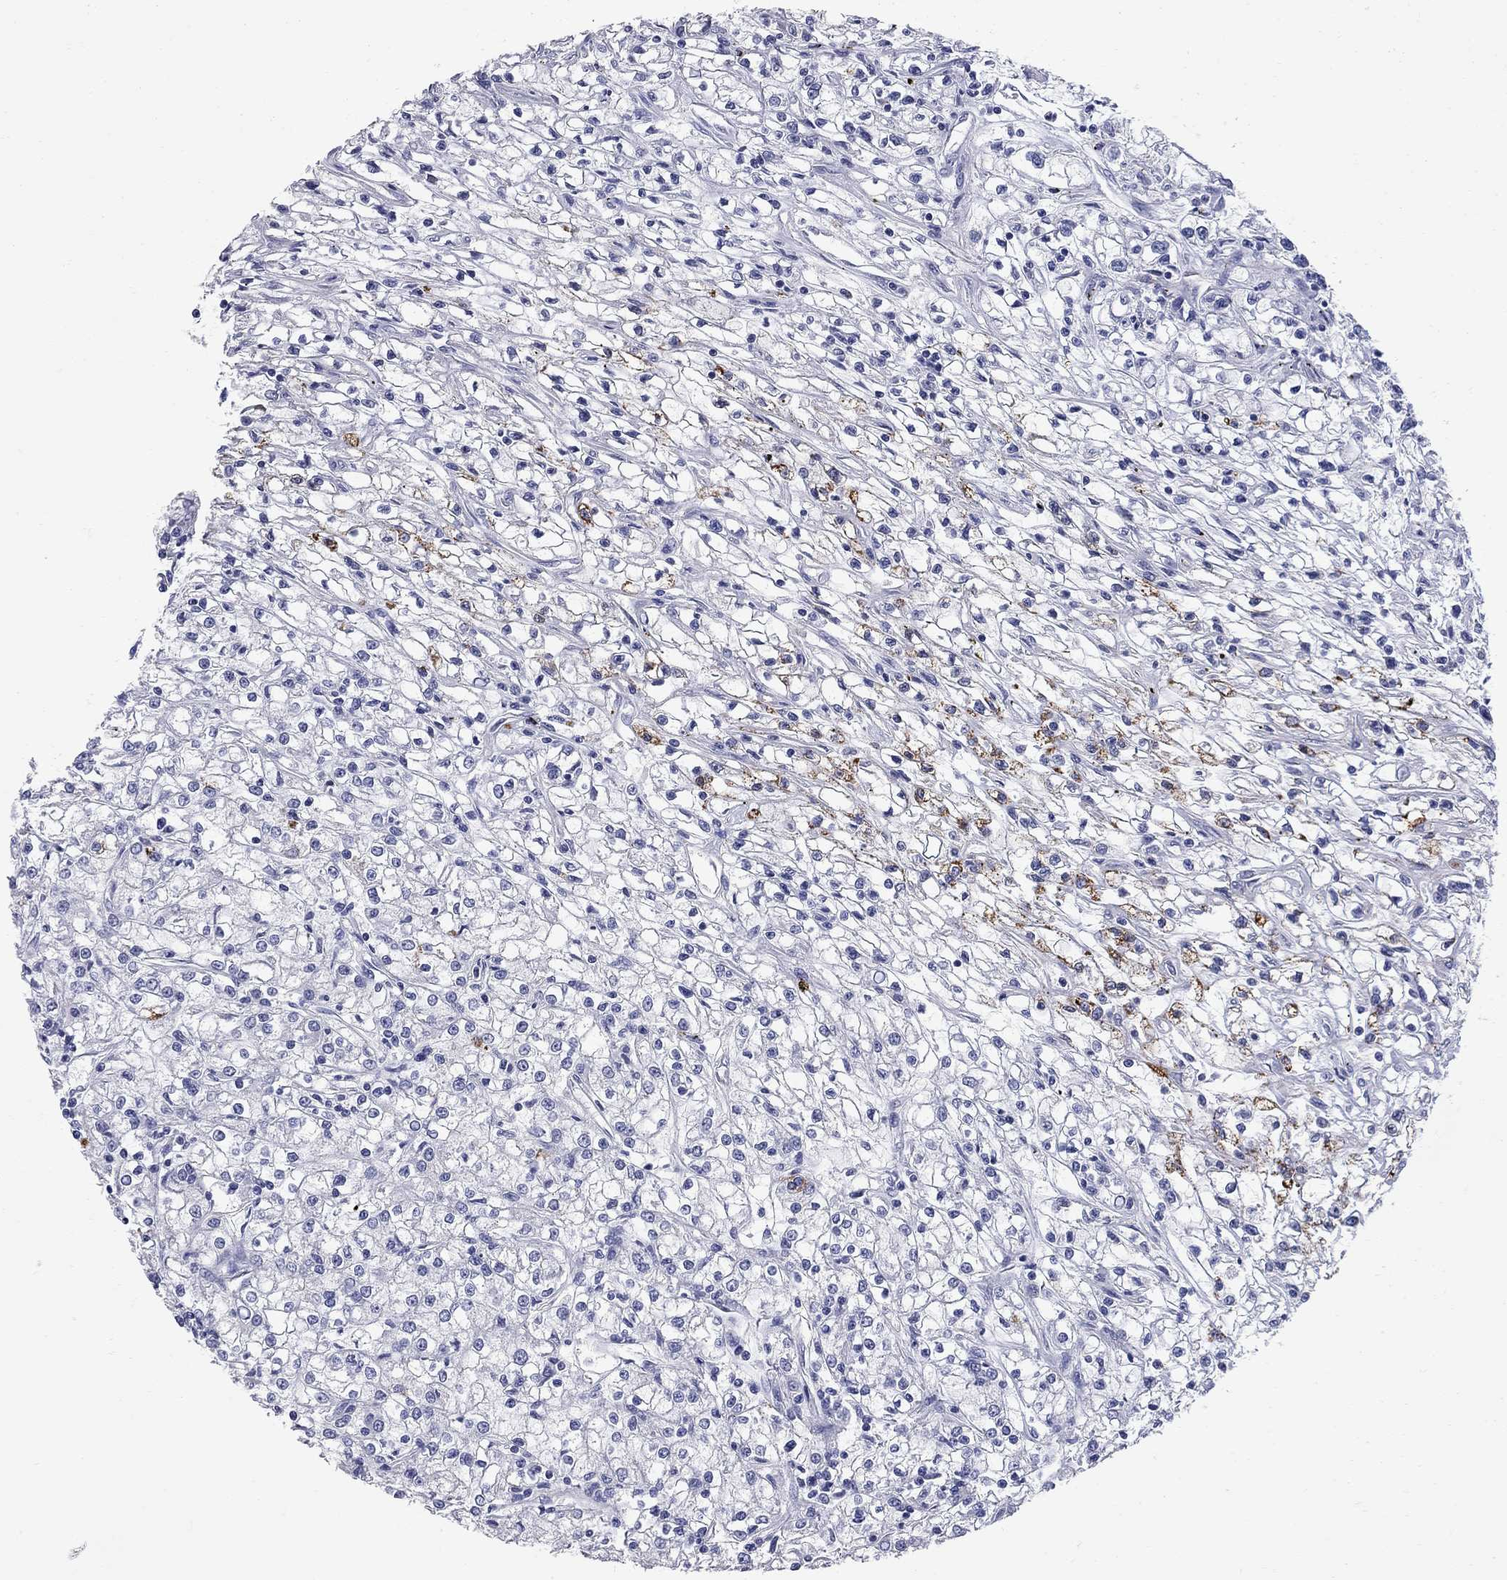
{"staining": {"intensity": "strong", "quantity": "<25%", "location": "cytoplasmic/membranous"}, "tissue": "renal cancer", "cell_type": "Tumor cells", "image_type": "cancer", "snomed": [{"axis": "morphology", "description": "Adenocarcinoma, NOS"}, {"axis": "topography", "description": "Kidney"}], "caption": "Immunohistochemistry (IHC) (DAB) staining of human adenocarcinoma (renal) reveals strong cytoplasmic/membranous protein expression in approximately <25% of tumor cells.", "gene": "FAM221B", "patient": {"sex": "female", "age": 59}}